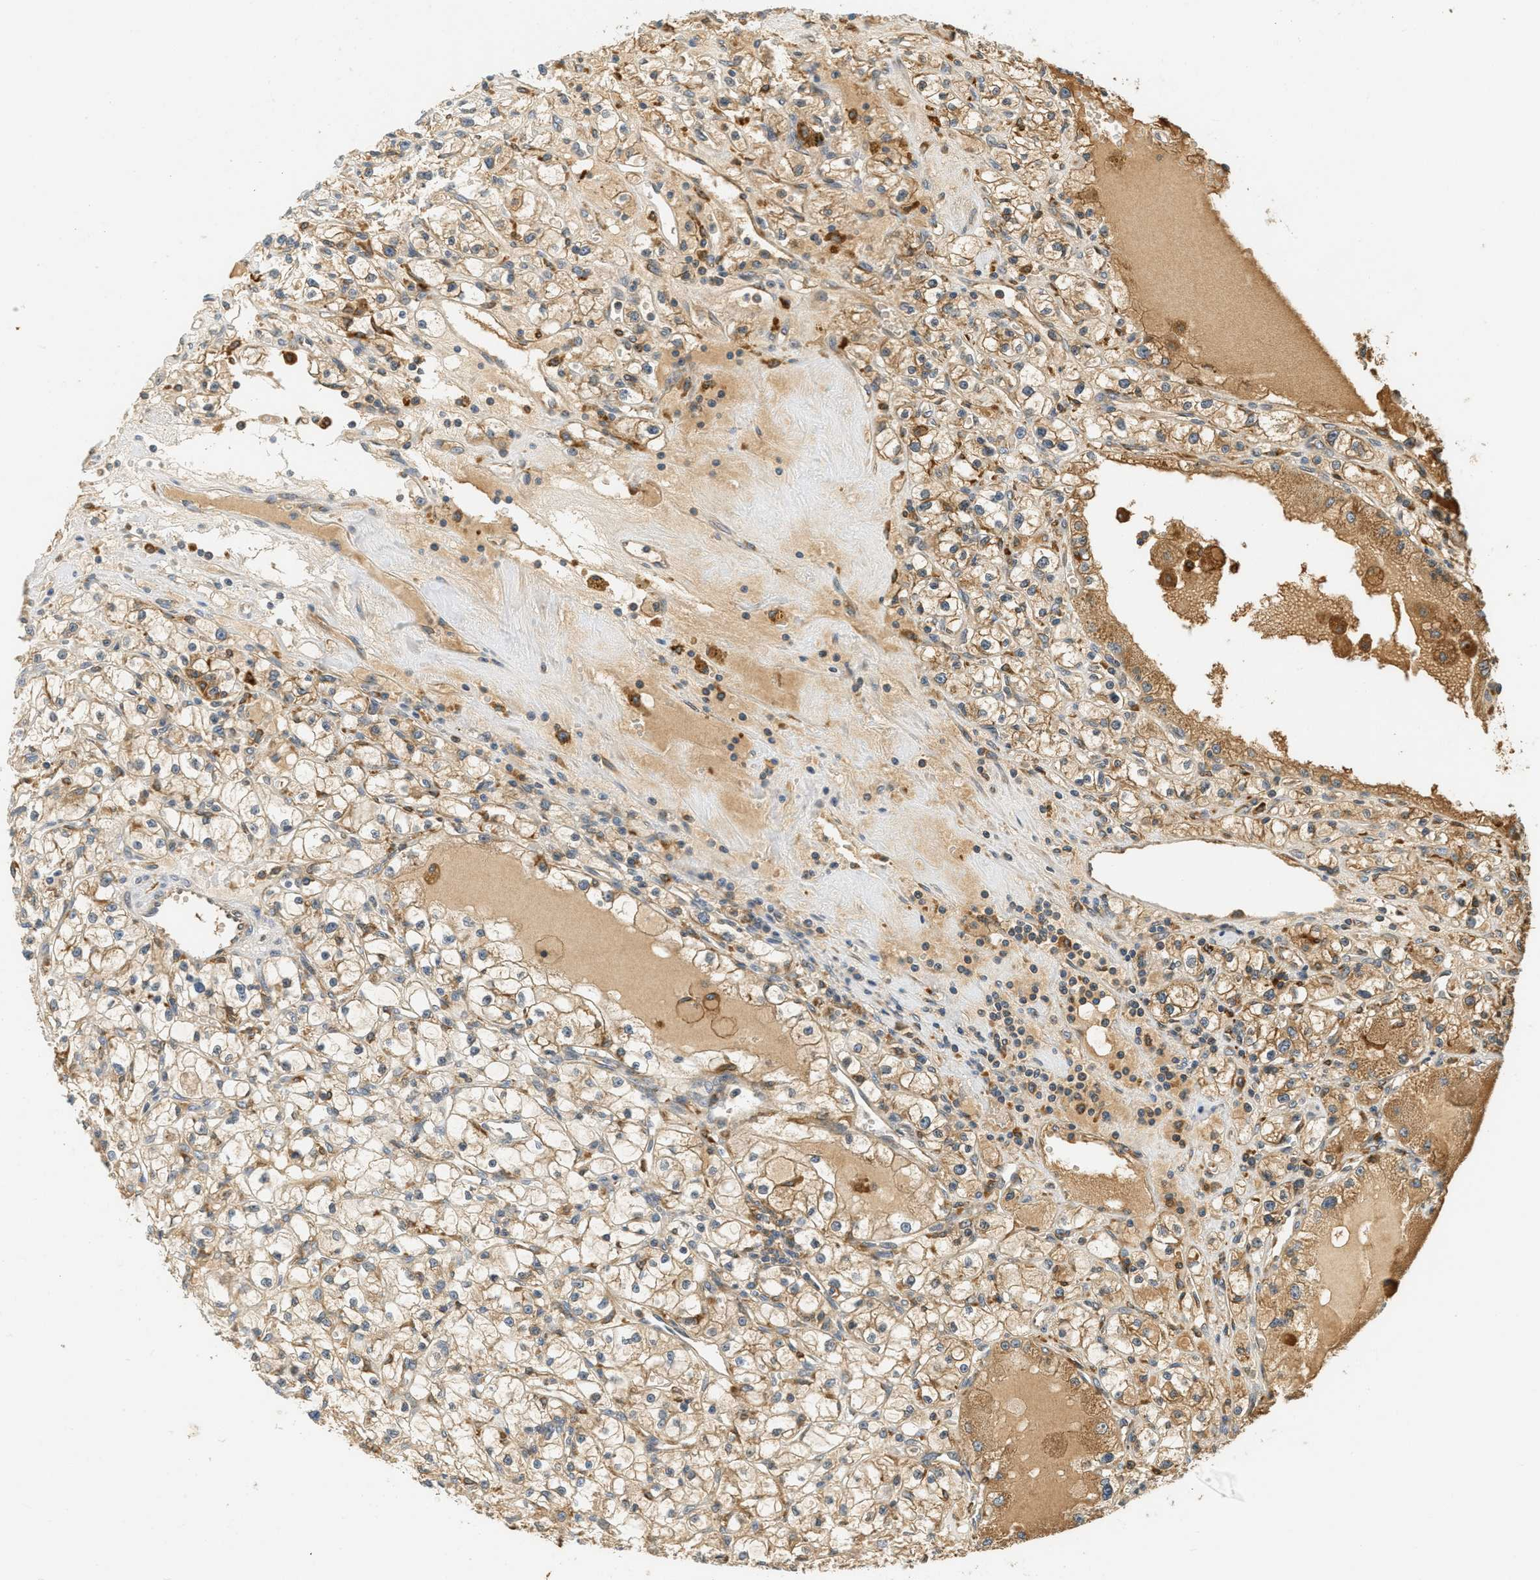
{"staining": {"intensity": "weak", "quantity": ">75%", "location": "cytoplasmic/membranous"}, "tissue": "renal cancer", "cell_type": "Tumor cells", "image_type": "cancer", "snomed": [{"axis": "morphology", "description": "Adenocarcinoma, NOS"}, {"axis": "topography", "description": "Kidney"}], "caption": "Brown immunohistochemical staining in adenocarcinoma (renal) shows weak cytoplasmic/membranous expression in about >75% of tumor cells. (Brightfield microscopy of DAB IHC at high magnification).", "gene": "PDK1", "patient": {"sex": "male", "age": 56}}